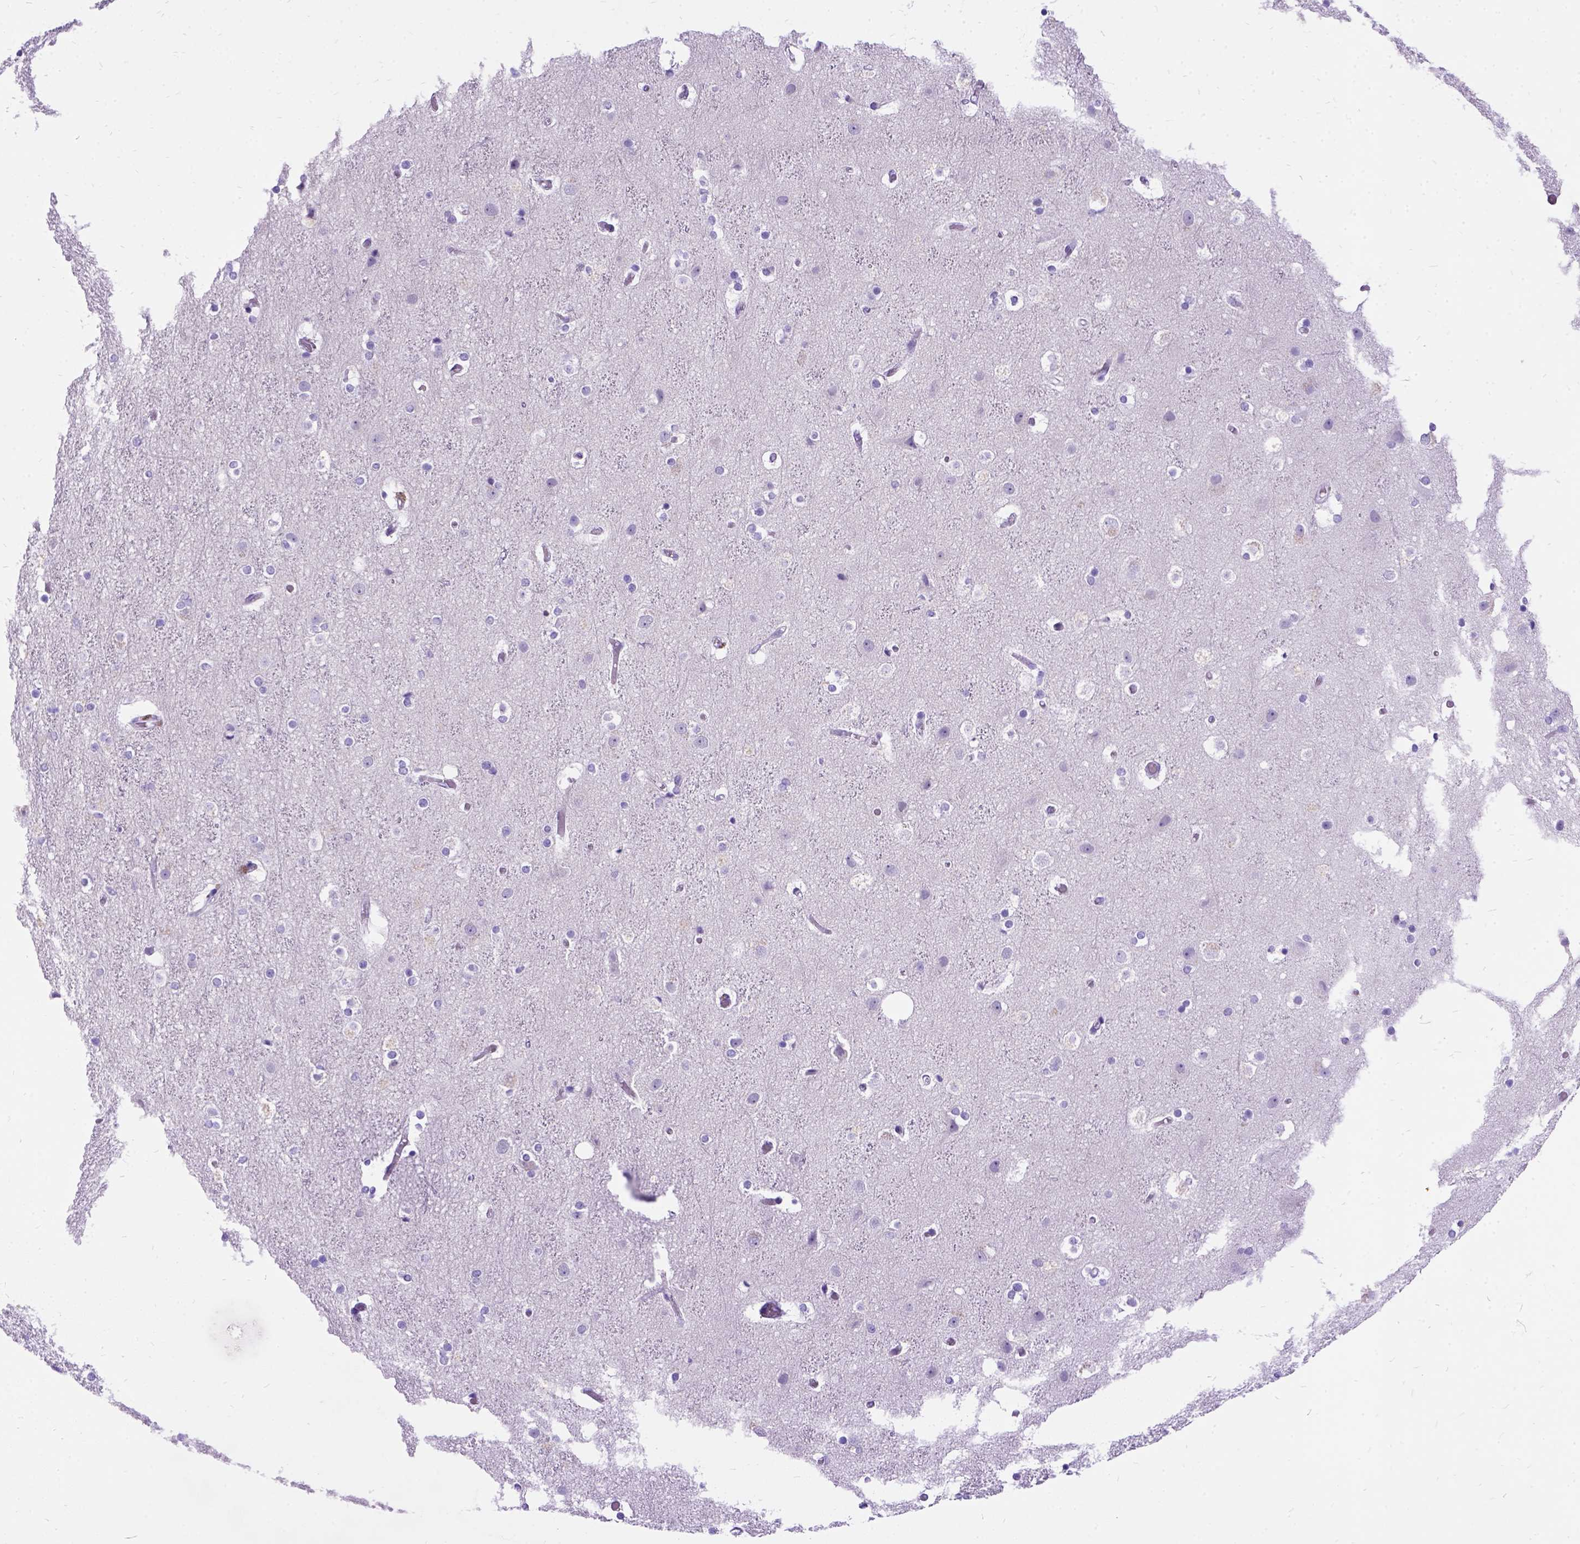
{"staining": {"intensity": "negative", "quantity": "none", "location": "none"}, "tissue": "cerebral cortex", "cell_type": "Endothelial cells", "image_type": "normal", "snomed": [{"axis": "morphology", "description": "Normal tissue, NOS"}, {"axis": "topography", "description": "Cerebral cortex"}], "caption": "Immunohistochemistry (IHC) image of normal cerebral cortex: human cerebral cortex stained with DAB shows no significant protein expression in endothelial cells.", "gene": "ENSG00000254979", "patient": {"sex": "female", "age": 52}}